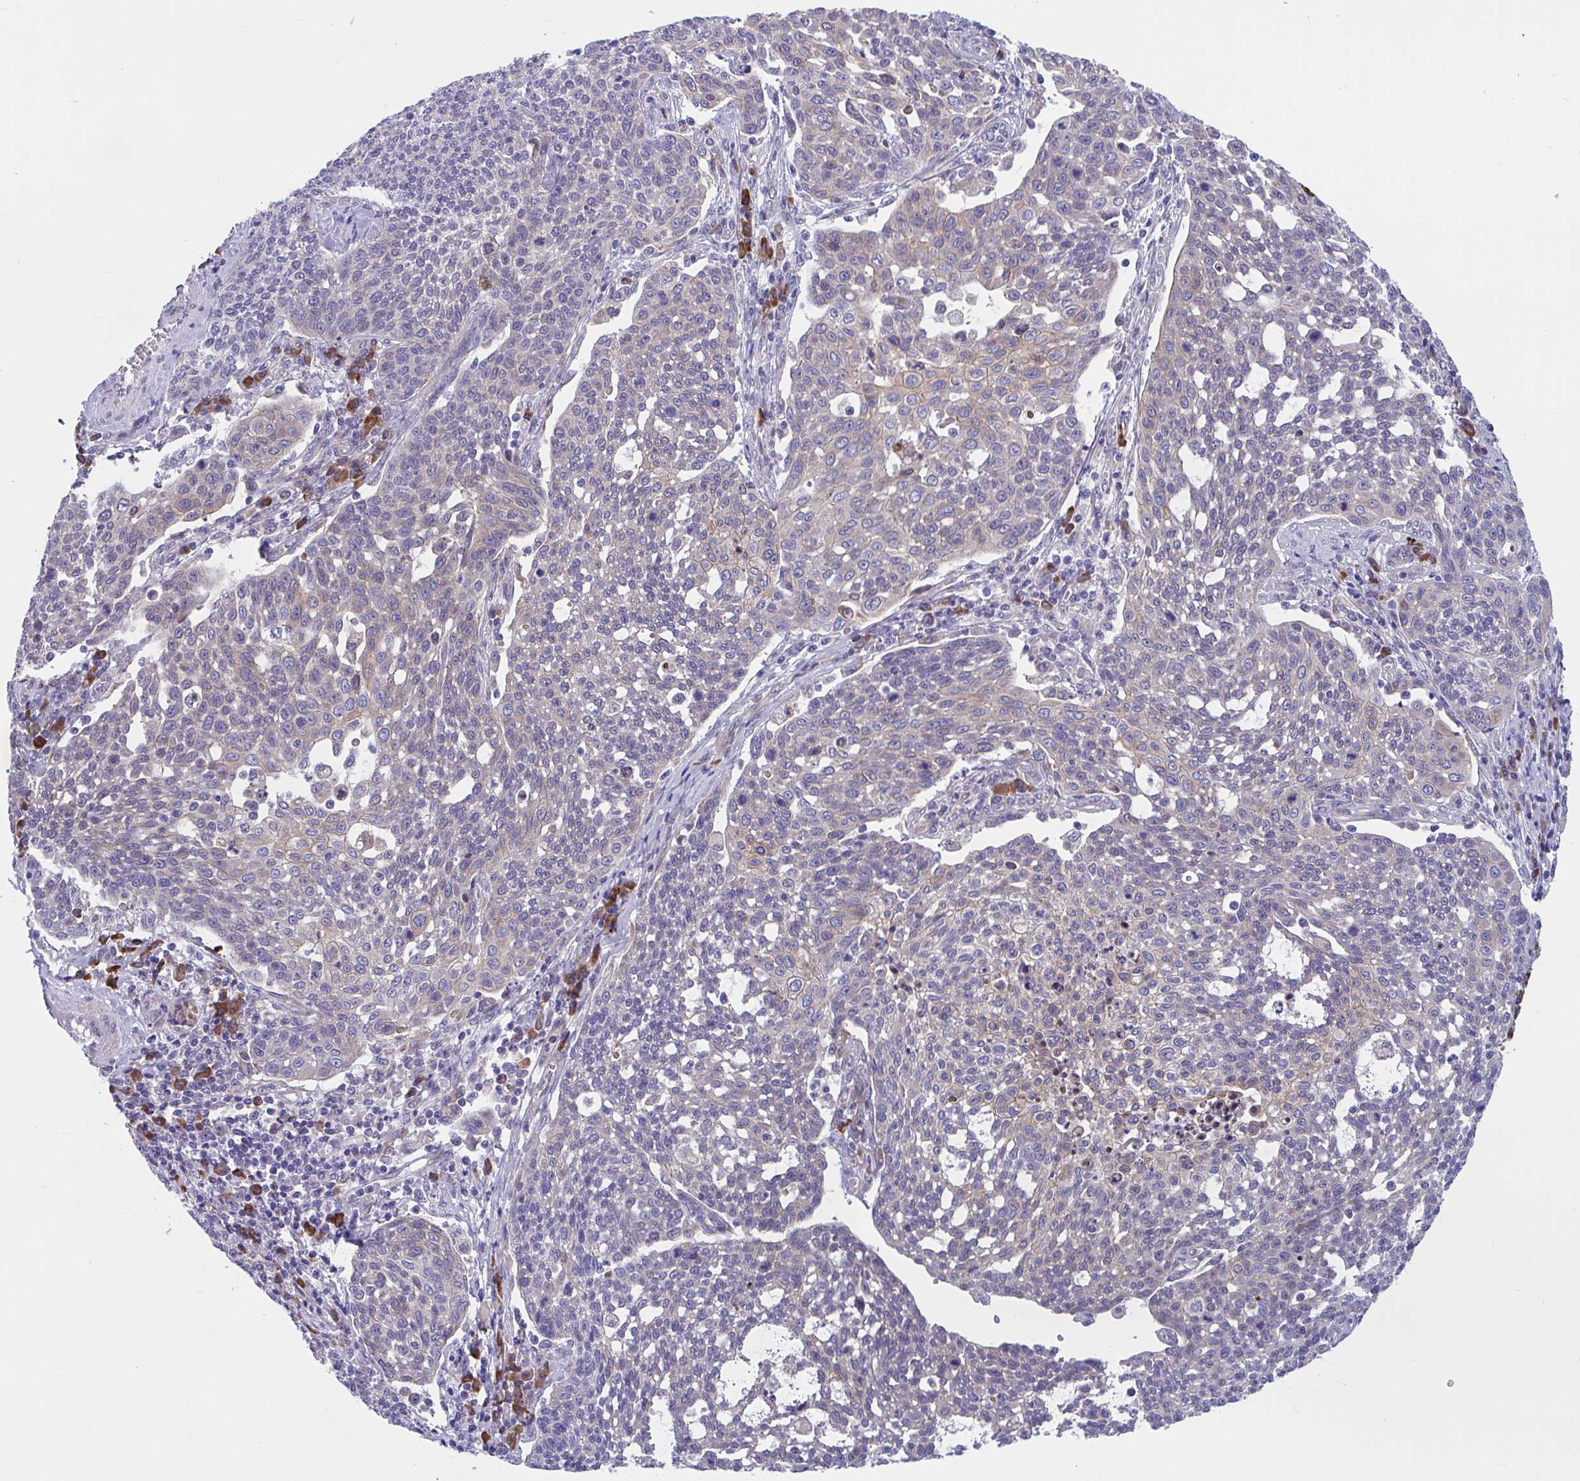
{"staining": {"intensity": "weak", "quantity": "<25%", "location": "cytoplasmic/membranous"}, "tissue": "cervical cancer", "cell_type": "Tumor cells", "image_type": "cancer", "snomed": [{"axis": "morphology", "description": "Squamous cell carcinoma, NOS"}, {"axis": "topography", "description": "Cervix"}], "caption": "The micrograph shows no significant expression in tumor cells of cervical cancer (squamous cell carcinoma).", "gene": "WBP1", "patient": {"sex": "female", "age": 34}}